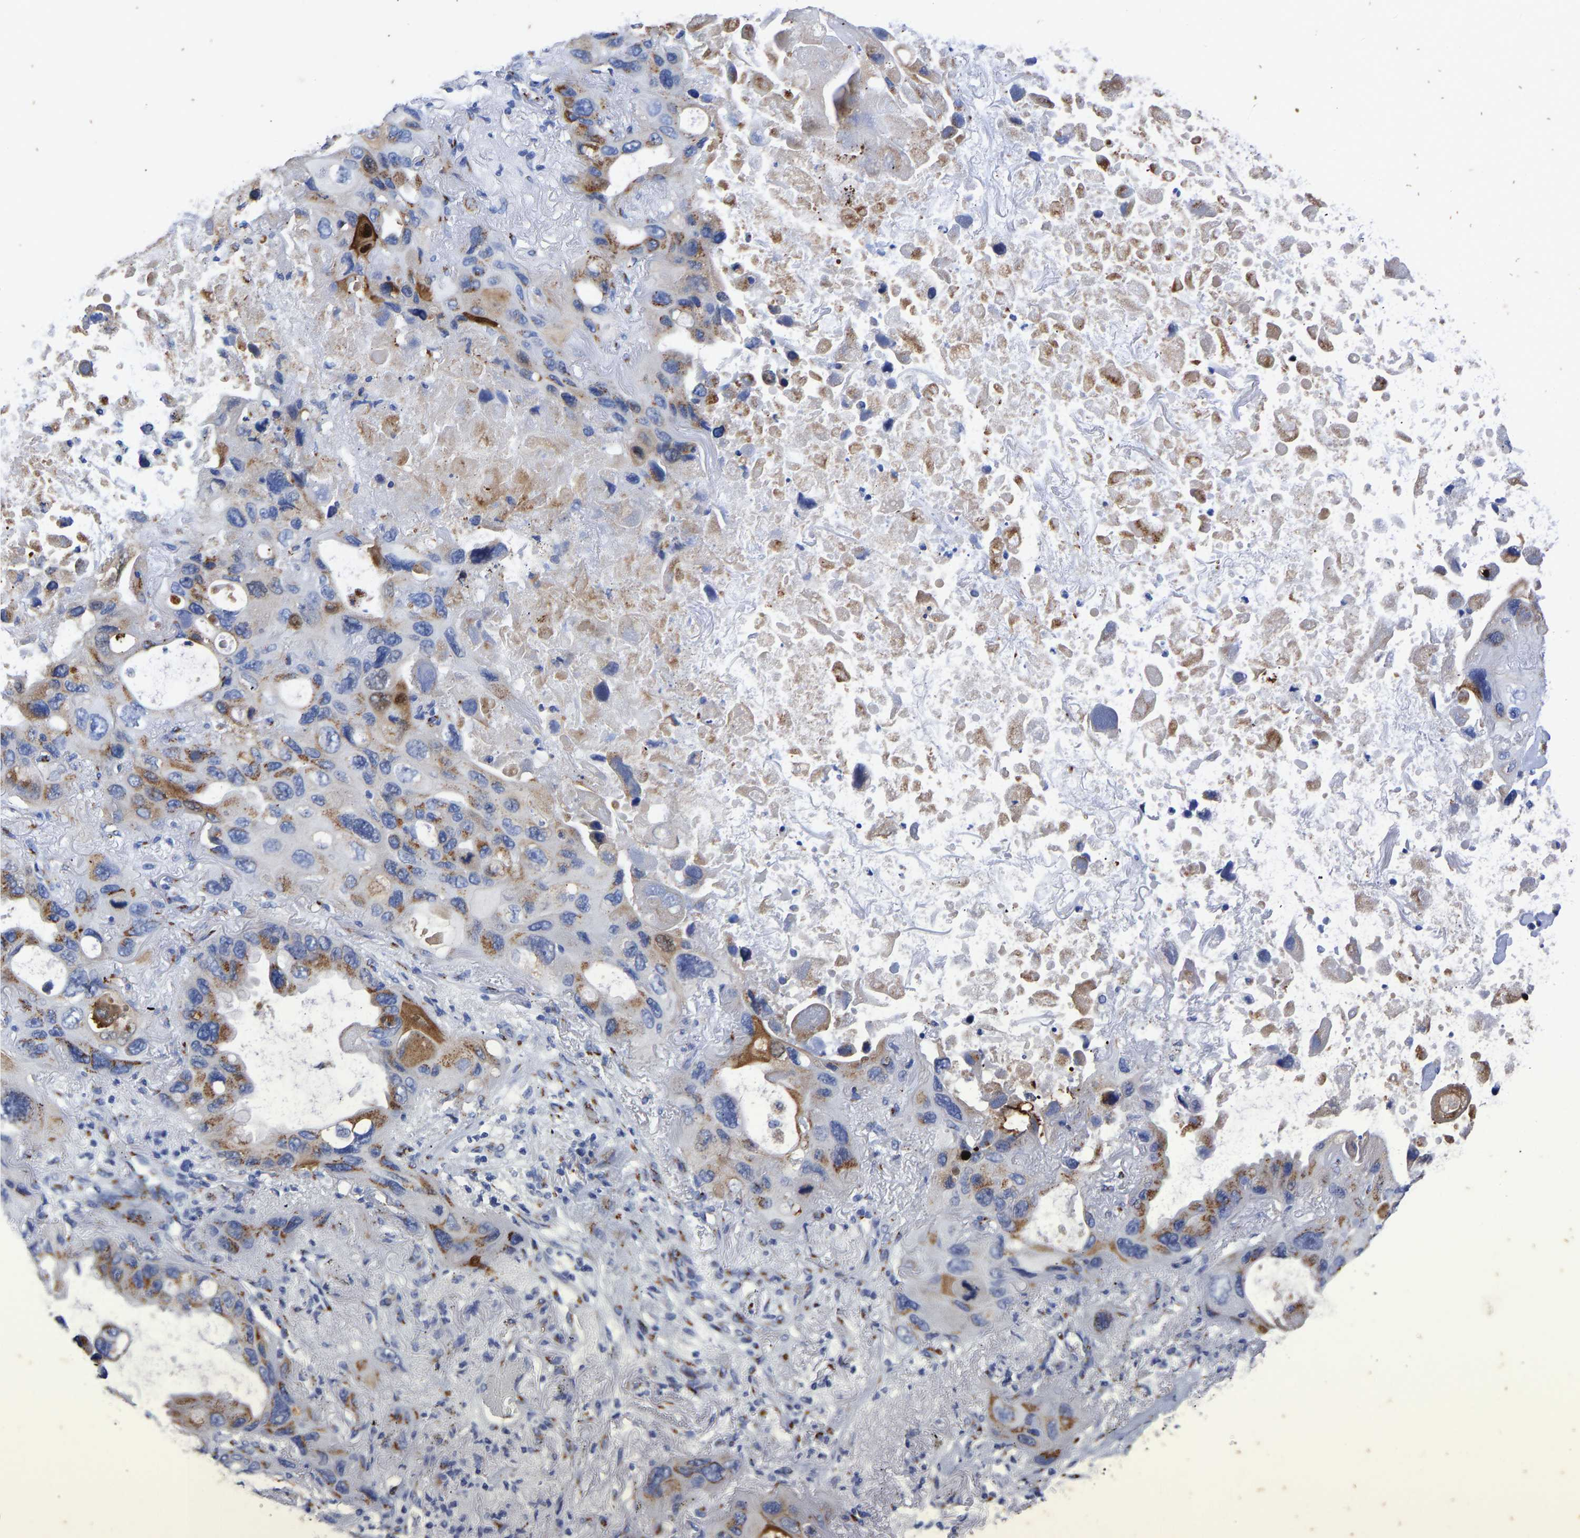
{"staining": {"intensity": "moderate", "quantity": "25%-75%", "location": "cytoplasmic/membranous"}, "tissue": "lung cancer", "cell_type": "Tumor cells", "image_type": "cancer", "snomed": [{"axis": "morphology", "description": "Squamous cell carcinoma, NOS"}, {"axis": "topography", "description": "Lung"}], "caption": "Protein analysis of lung cancer (squamous cell carcinoma) tissue exhibits moderate cytoplasmic/membranous expression in approximately 25%-75% of tumor cells.", "gene": "TMEM87A", "patient": {"sex": "female", "age": 73}}